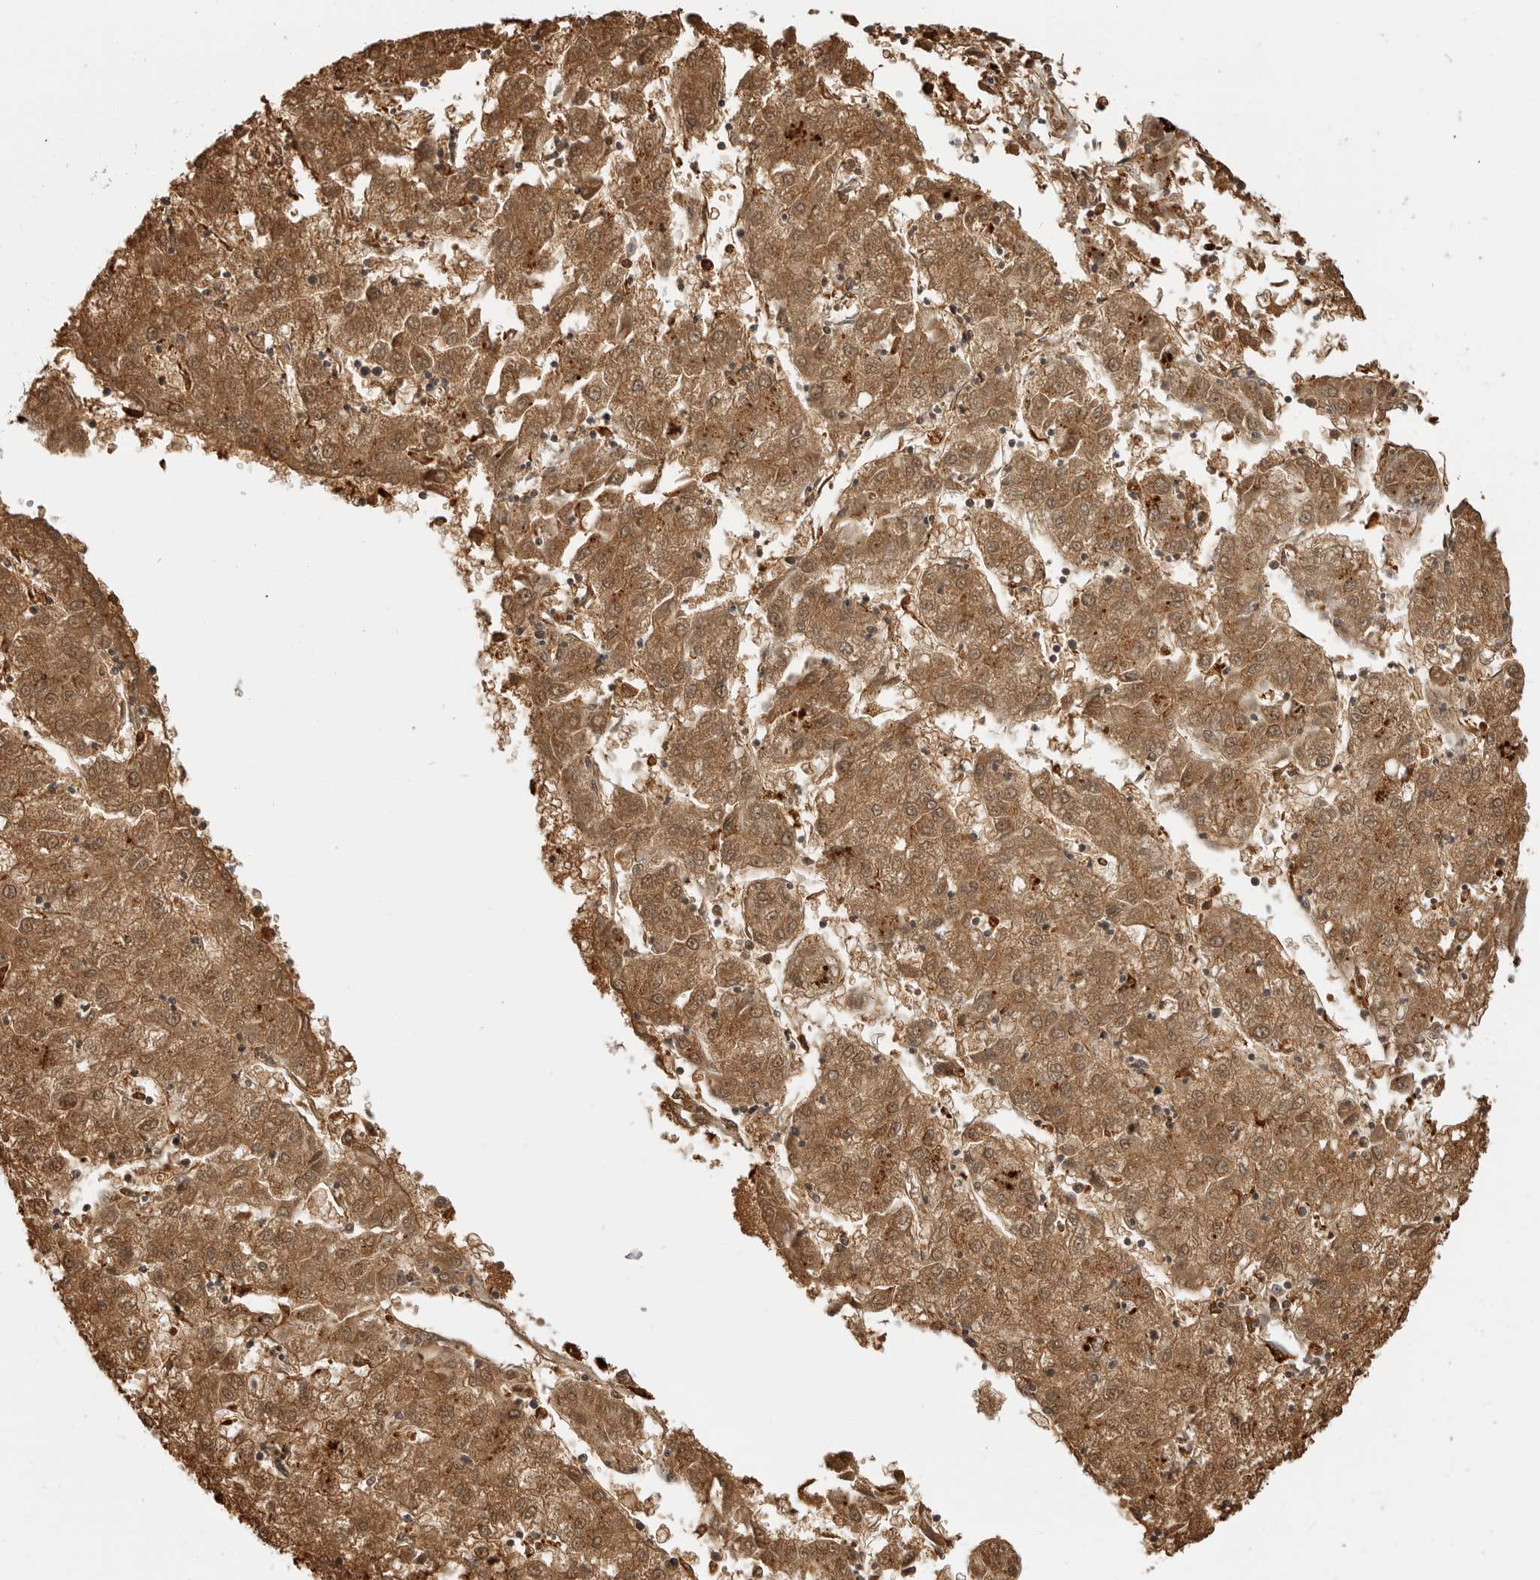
{"staining": {"intensity": "moderate", "quantity": ">75%", "location": "cytoplasmic/membranous"}, "tissue": "liver cancer", "cell_type": "Tumor cells", "image_type": "cancer", "snomed": [{"axis": "morphology", "description": "Carcinoma, Hepatocellular, NOS"}, {"axis": "topography", "description": "Liver"}], "caption": "Moderate cytoplasmic/membranous protein expression is present in about >75% of tumor cells in liver cancer.", "gene": "IFI30", "patient": {"sex": "male", "age": 72}}